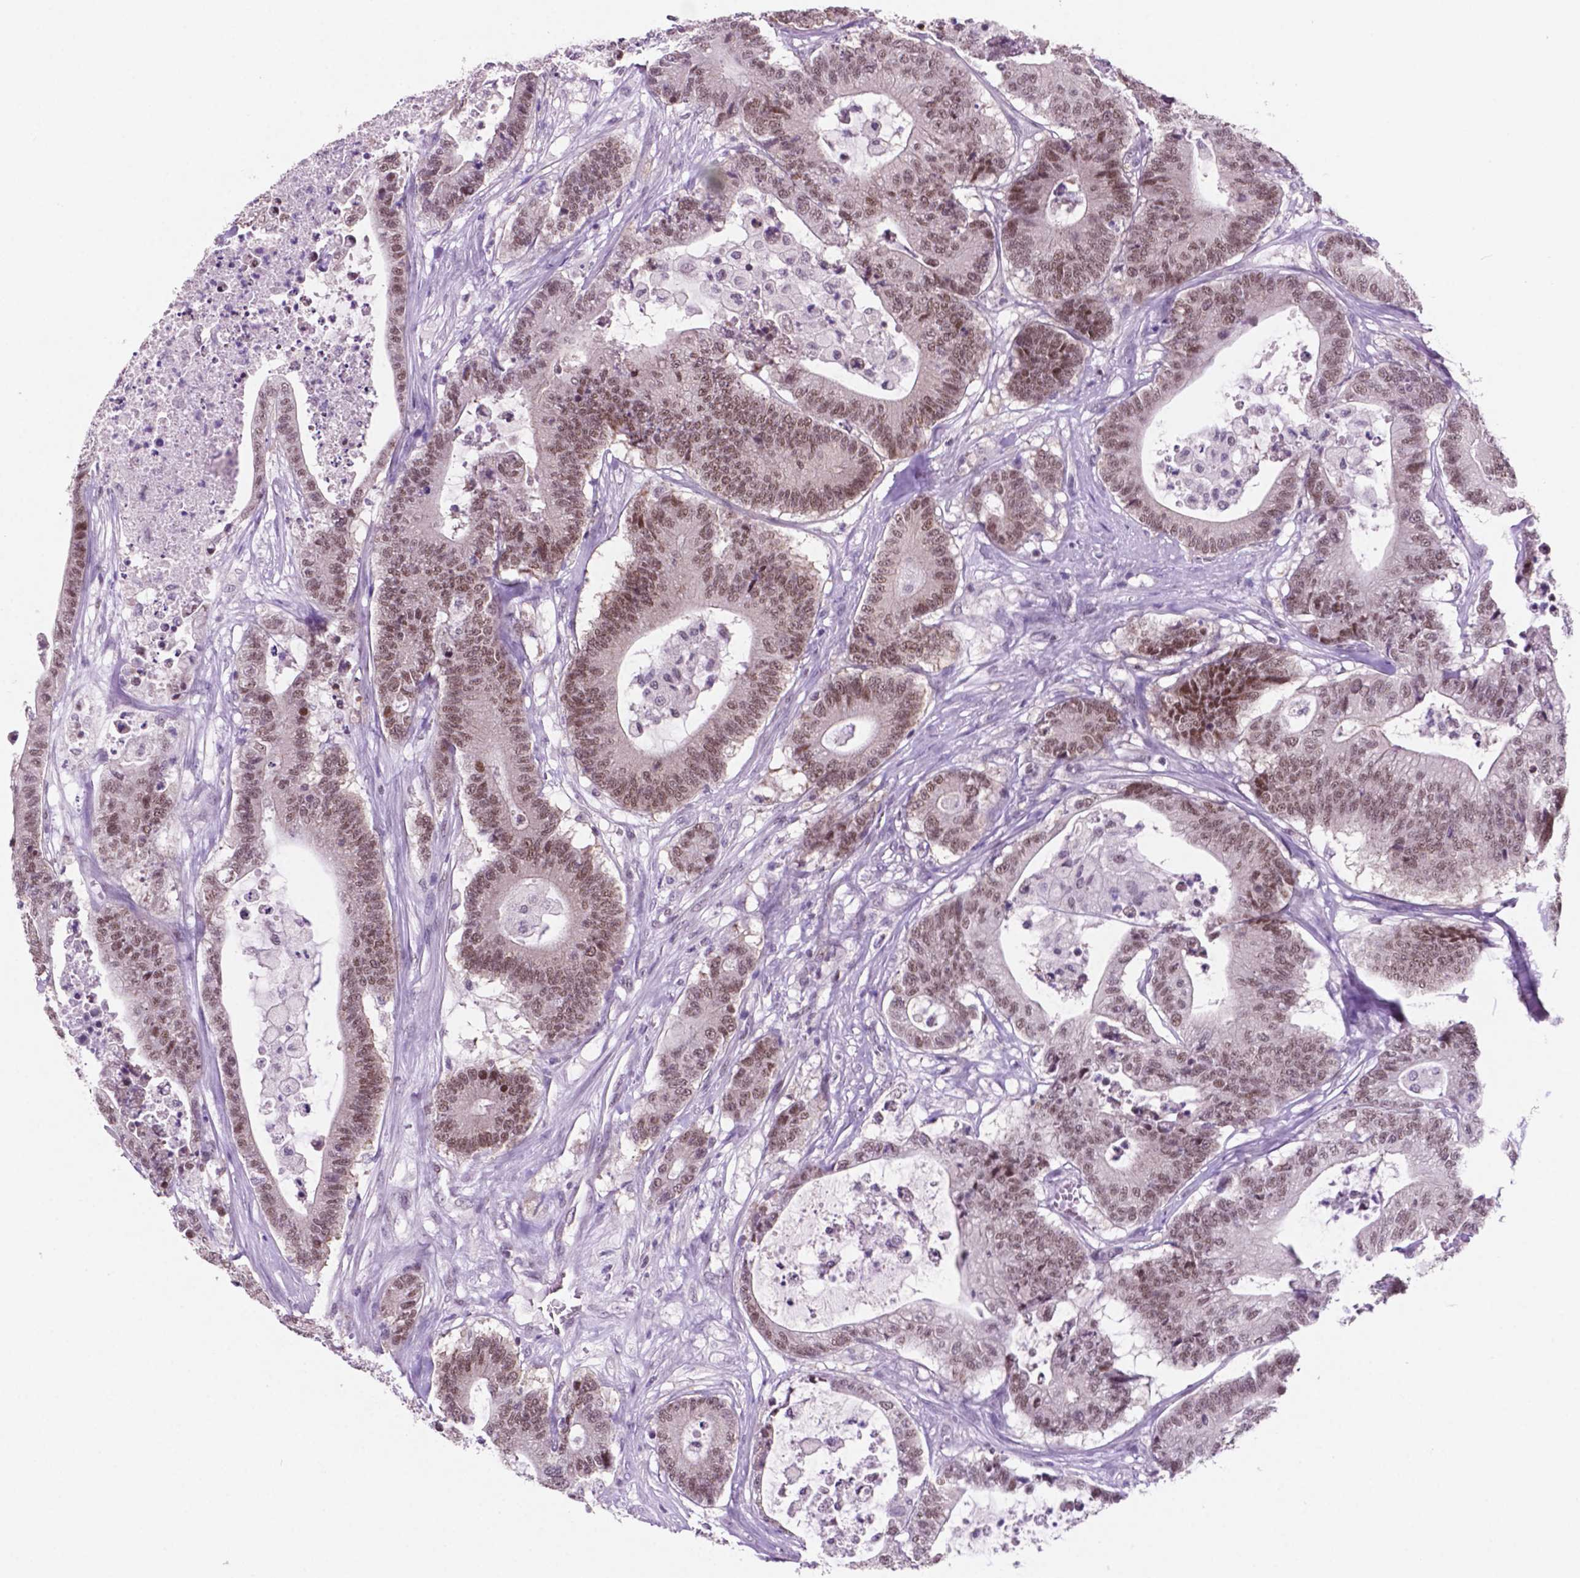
{"staining": {"intensity": "moderate", "quantity": ">75%", "location": "nuclear"}, "tissue": "colorectal cancer", "cell_type": "Tumor cells", "image_type": "cancer", "snomed": [{"axis": "morphology", "description": "Adenocarcinoma, NOS"}, {"axis": "topography", "description": "Colon"}], "caption": "Immunohistochemistry (IHC) staining of adenocarcinoma (colorectal), which displays medium levels of moderate nuclear positivity in approximately >75% of tumor cells indicating moderate nuclear protein expression. The staining was performed using DAB (brown) for protein detection and nuclei were counterstained in hematoxylin (blue).", "gene": "NCOR1", "patient": {"sex": "female", "age": 84}}